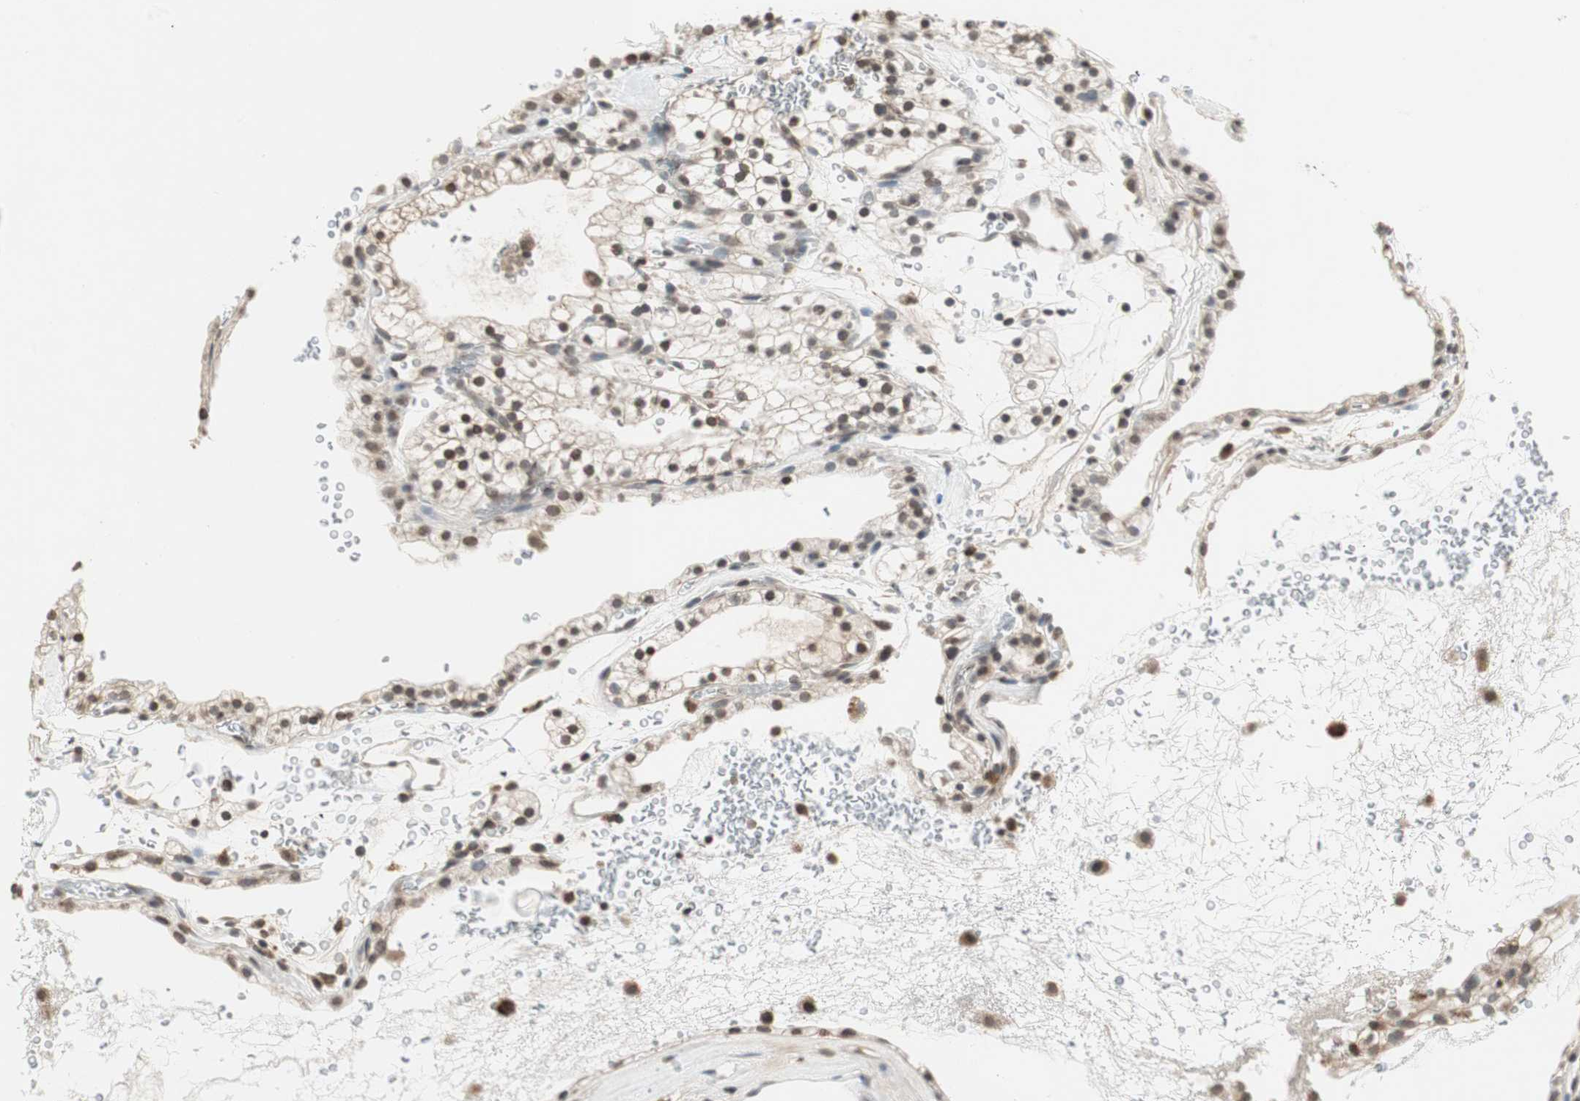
{"staining": {"intensity": "moderate", "quantity": ">75%", "location": "nuclear"}, "tissue": "renal cancer", "cell_type": "Tumor cells", "image_type": "cancer", "snomed": [{"axis": "morphology", "description": "Adenocarcinoma, NOS"}, {"axis": "topography", "description": "Kidney"}], "caption": "Renal cancer was stained to show a protein in brown. There is medium levels of moderate nuclear staining in about >75% of tumor cells.", "gene": "PRELID1", "patient": {"sex": "female", "age": 41}}